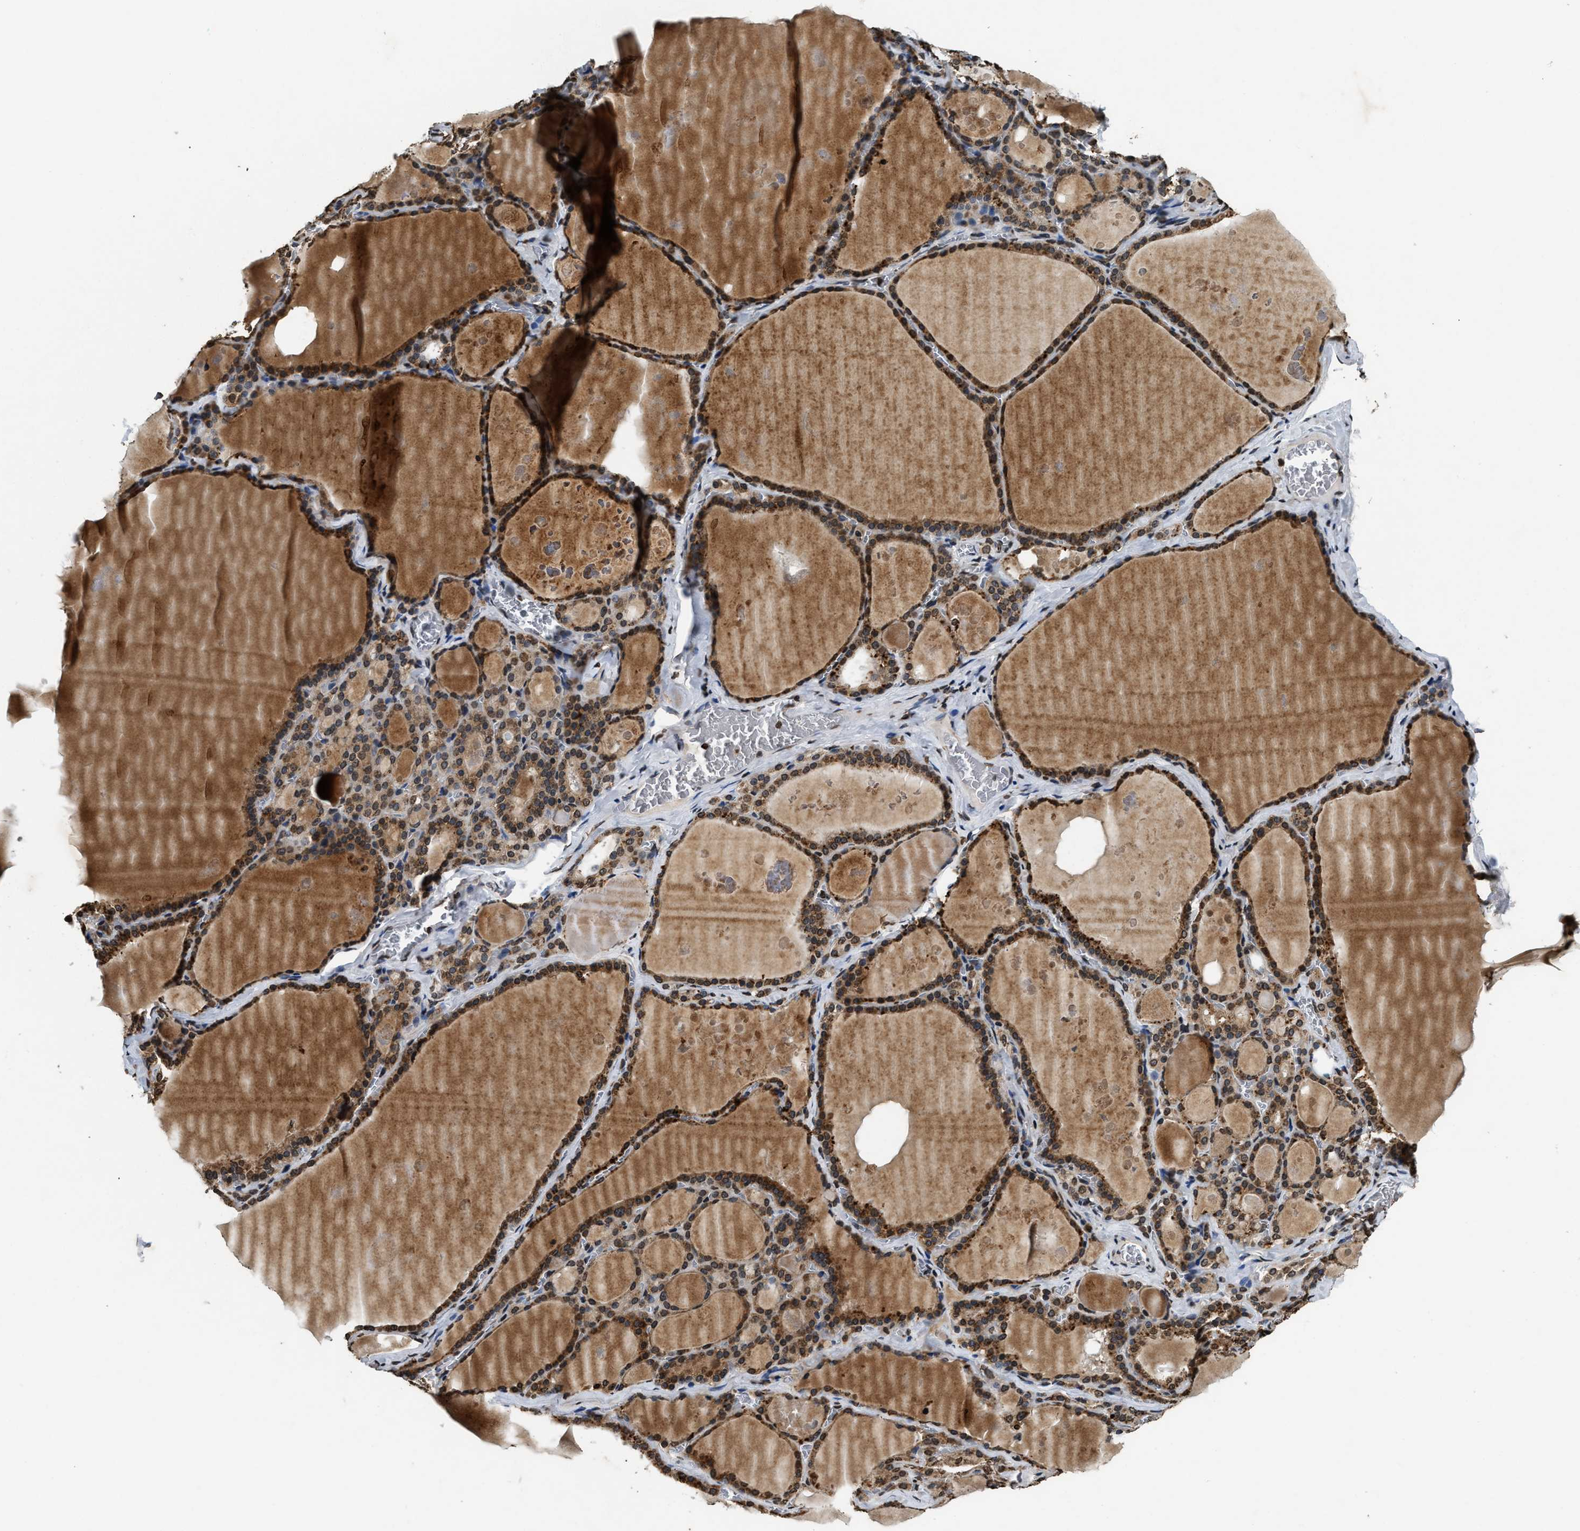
{"staining": {"intensity": "moderate", "quantity": ">75%", "location": "cytoplasmic/membranous"}, "tissue": "thyroid gland", "cell_type": "Glandular cells", "image_type": "normal", "snomed": [{"axis": "morphology", "description": "Normal tissue, NOS"}, {"axis": "topography", "description": "Thyroid gland"}], "caption": "Immunohistochemical staining of unremarkable thyroid gland demonstrates moderate cytoplasmic/membranous protein expression in about >75% of glandular cells. (brown staining indicates protein expression, while blue staining denotes nuclei).", "gene": "DNASE1L3", "patient": {"sex": "male", "age": 56}}